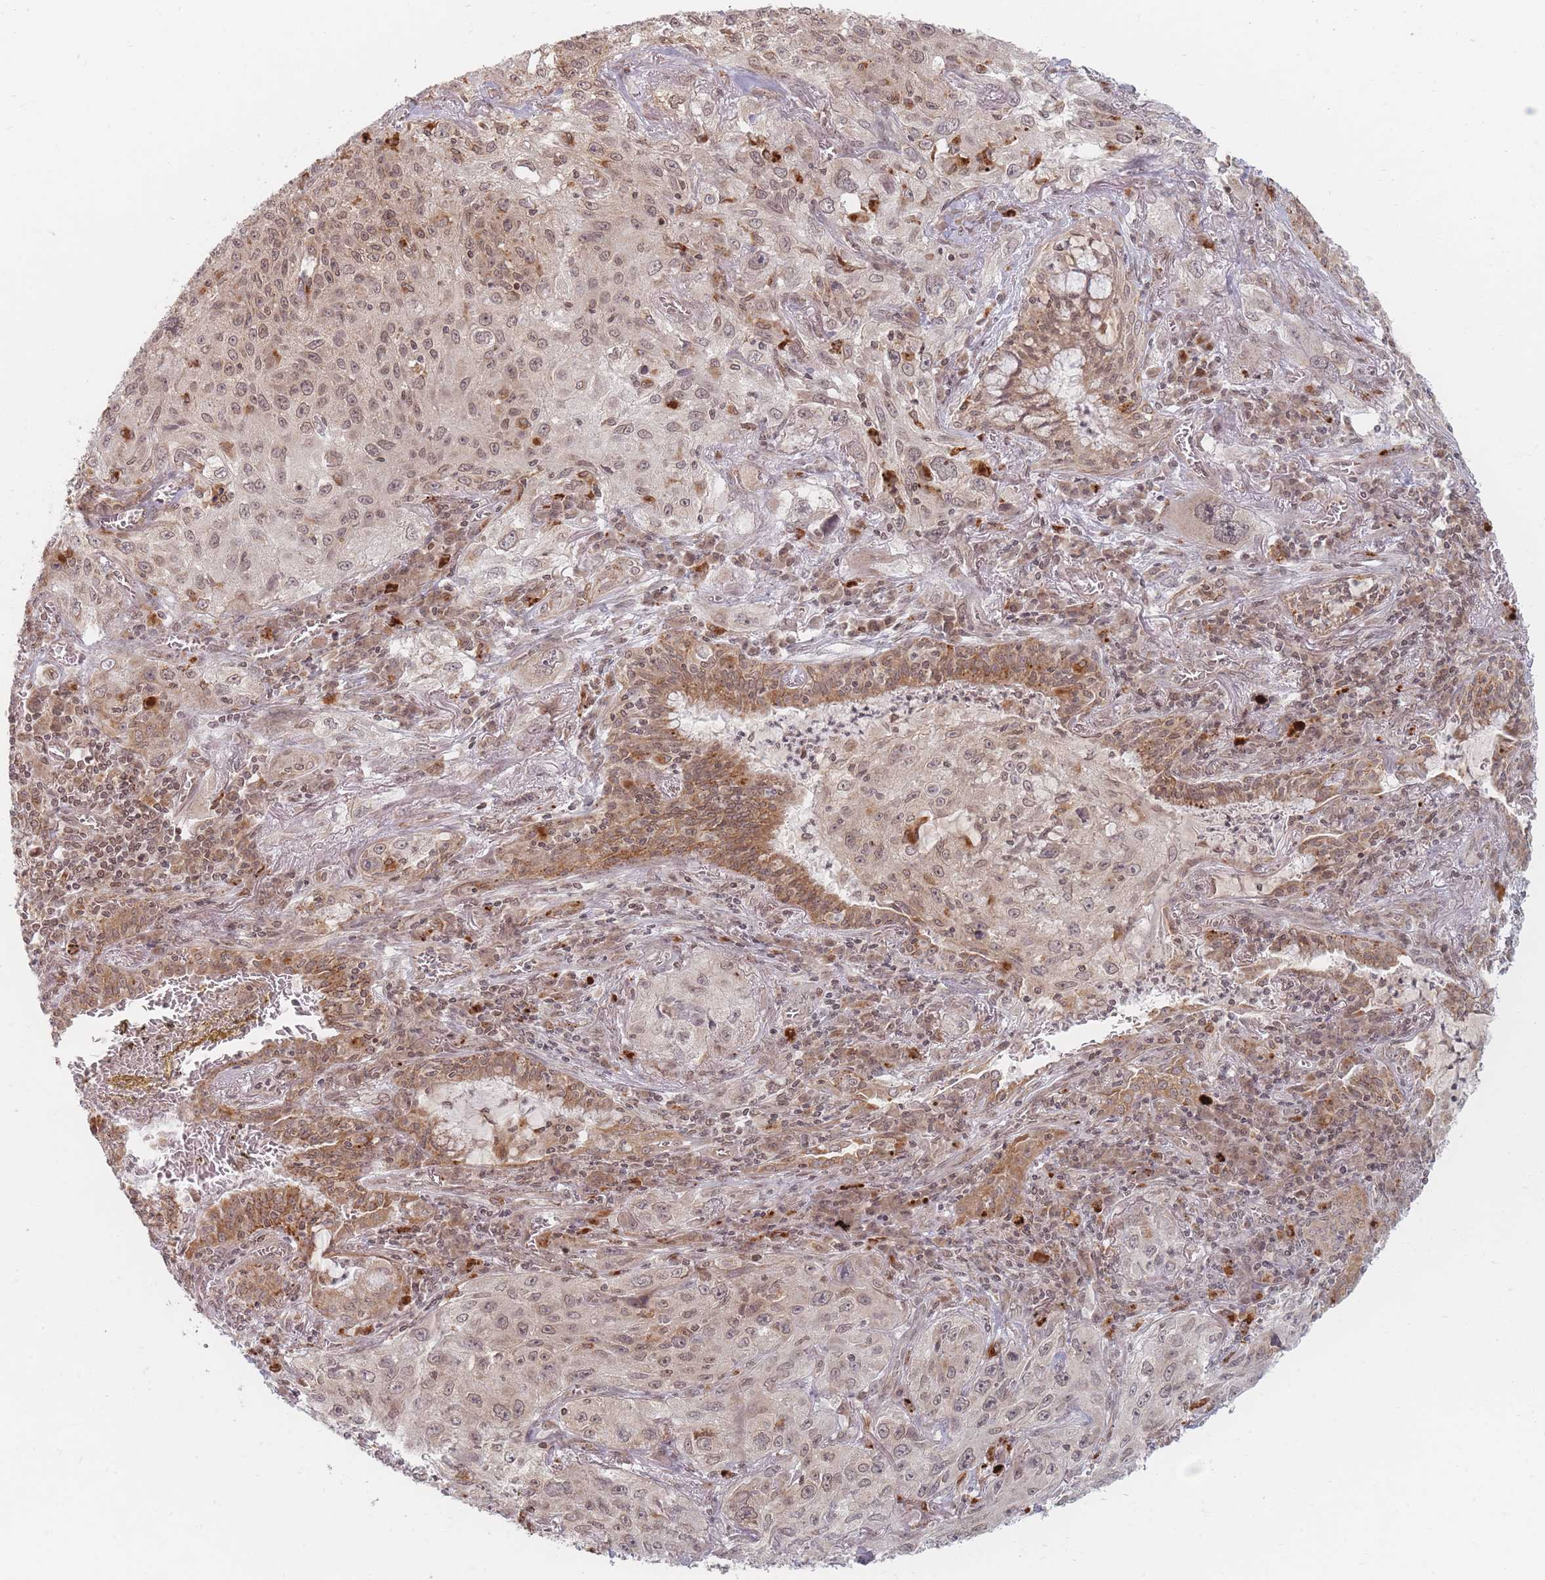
{"staining": {"intensity": "moderate", "quantity": ">75%", "location": "cytoplasmic/membranous,nuclear"}, "tissue": "lung cancer", "cell_type": "Tumor cells", "image_type": "cancer", "snomed": [{"axis": "morphology", "description": "Squamous cell carcinoma, NOS"}, {"axis": "topography", "description": "Lung"}], "caption": "Lung cancer stained for a protein (brown) displays moderate cytoplasmic/membranous and nuclear positive positivity in approximately >75% of tumor cells.", "gene": "SPATA45", "patient": {"sex": "female", "age": 69}}